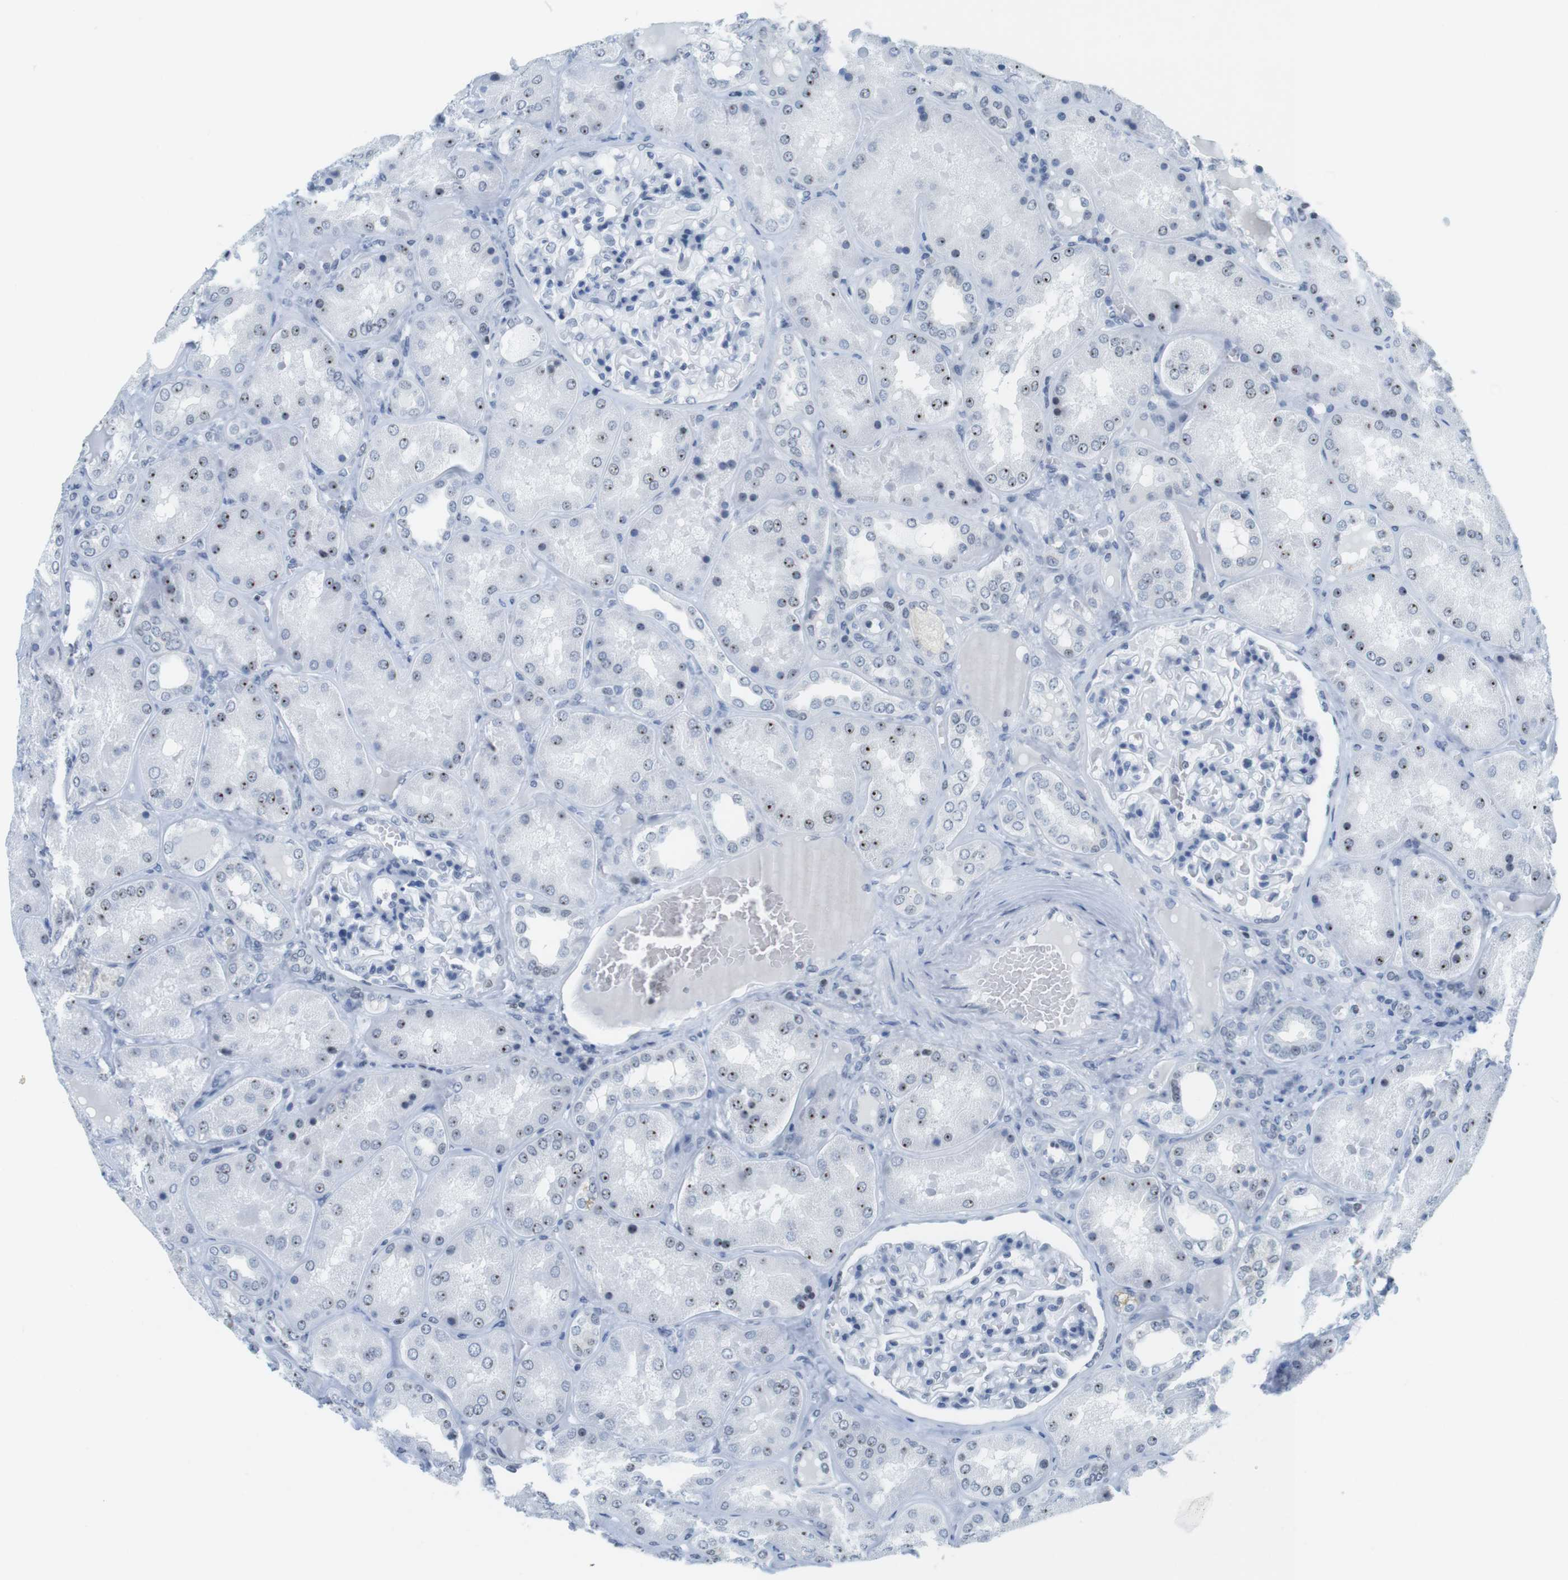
{"staining": {"intensity": "moderate", "quantity": "<25%", "location": "nuclear"}, "tissue": "kidney", "cell_type": "Cells in glomeruli", "image_type": "normal", "snomed": [{"axis": "morphology", "description": "Normal tissue, NOS"}, {"axis": "topography", "description": "Kidney"}], "caption": "Kidney stained for a protein (brown) reveals moderate nuclear positive expression in about <25% of cells in glomeruli.", "gene": "NIFK", "patient": {"sex": "female", "age": 56}}